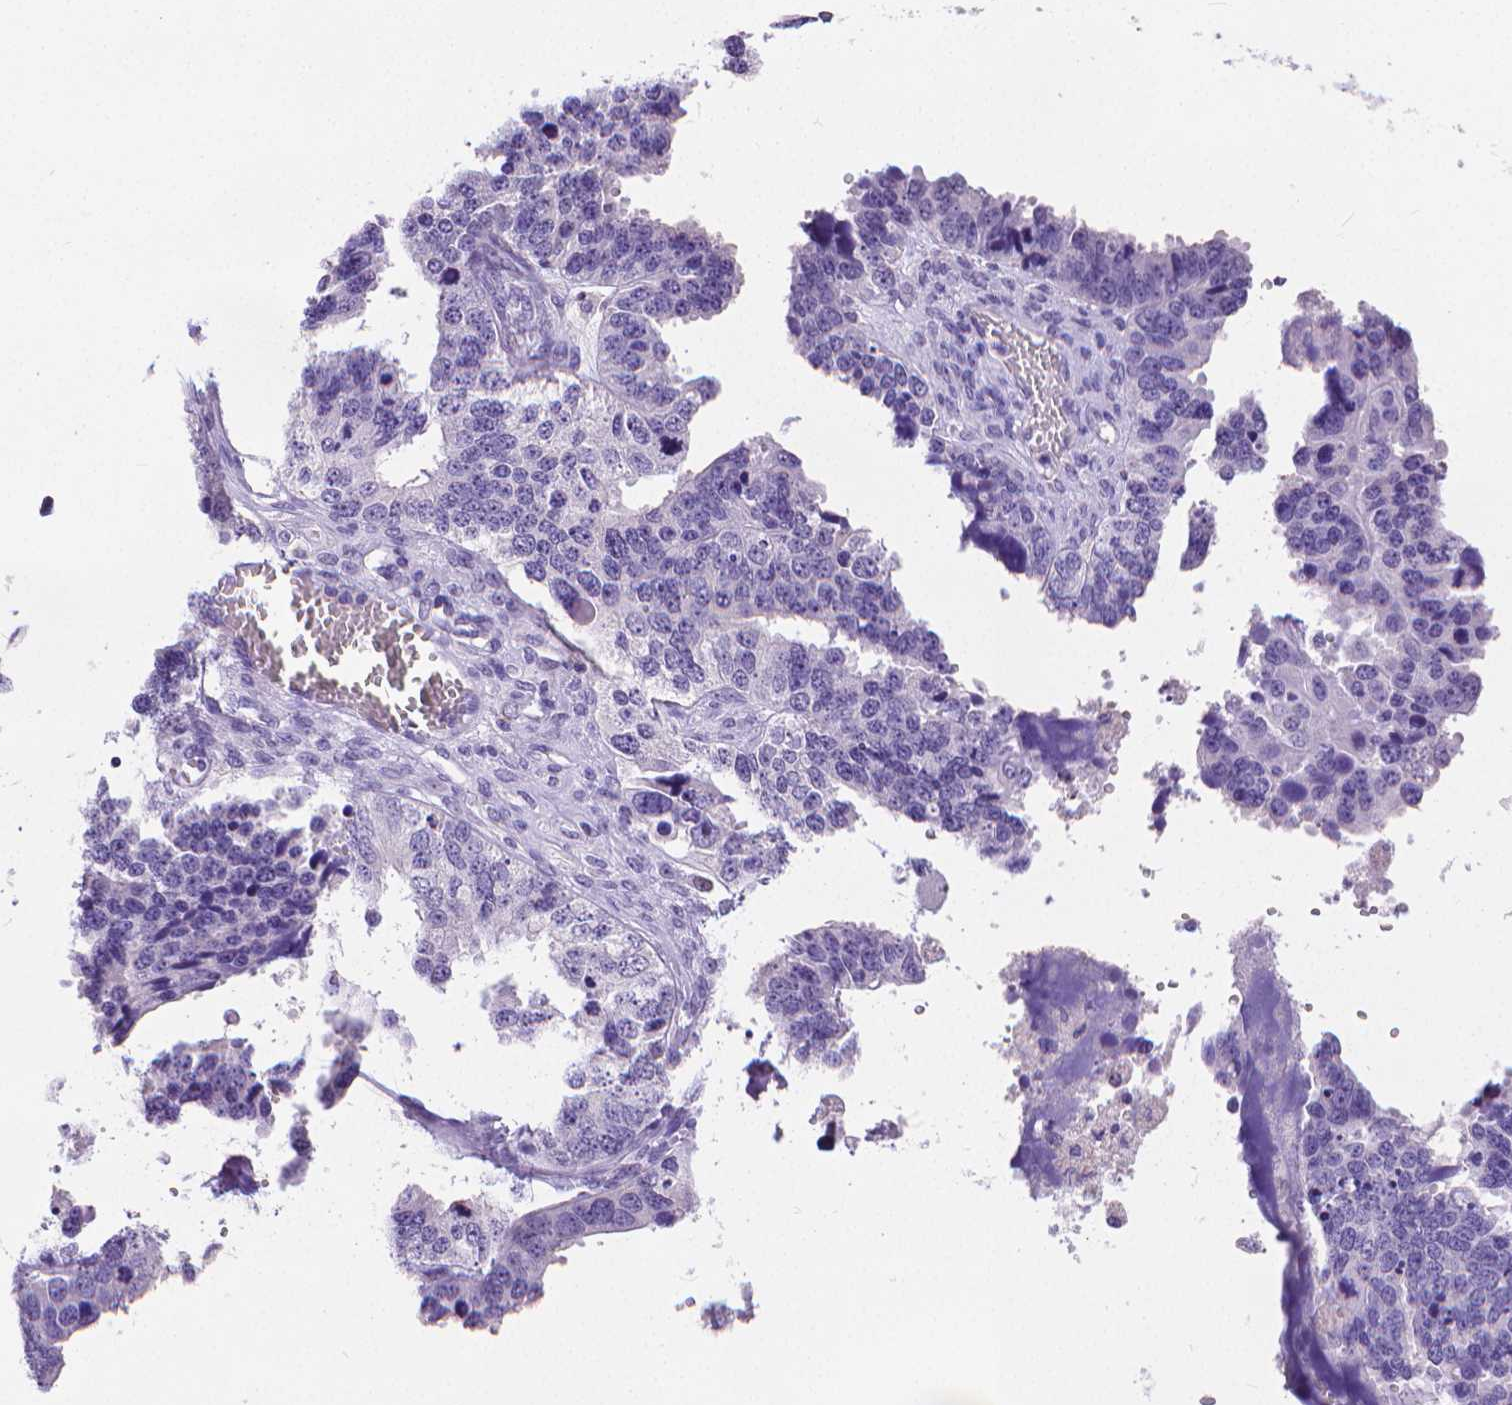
{"staining": {"intensity": "negative", "quantity": "none", "location": "none"}, "tissue": "ovarian cancer", "cell_type": "Tumor cells", "image_type": "cancer", "snomed": [{"axis": "morphology", "description": "Cystadenocarcinoma, serous, NOS"}, {"axis": "topography", "description": "Ovary"}], "caption": "Tumor cells are negative for protein expression in human ovarian cancer (serous cystadenocarcinoma). Brightfield microscopy of IHC stained with DAB (3,3'-diaminobenzidine) (brown) and hematoxylin (blue), captured at high magnification.", "gene": "CD4", "patient": {"sex": "female", "age": 76}}